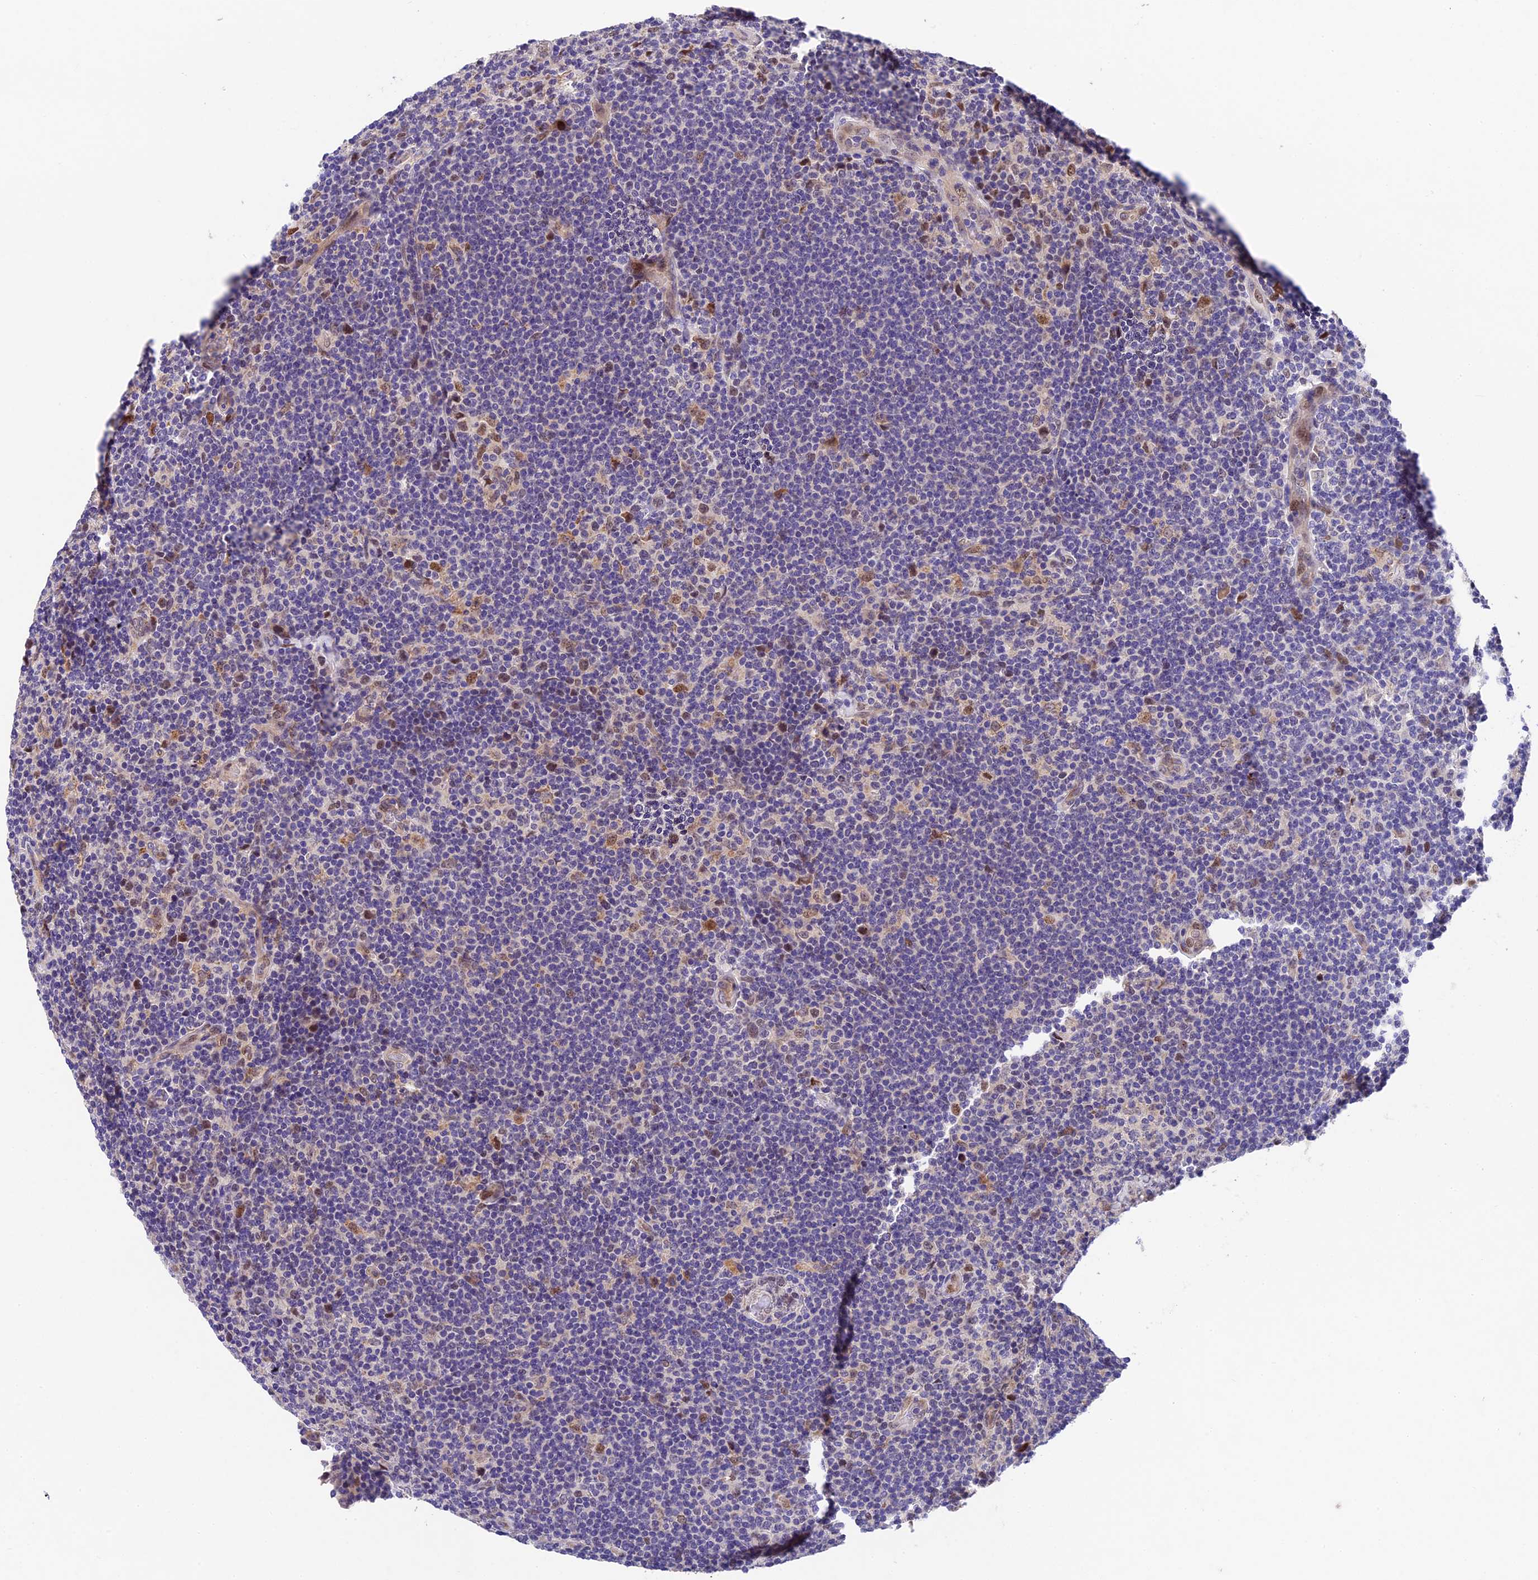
{"staining": {"intensity": "negative", "quantity": "none", "location": "none"}, "tissue": "lymphoma", "cell_type": "Tumor cells", "image_type": "cancer", "snomed": [{"axis": "morphology", "description": "Hodgkin's disease, NOS"}, {"axis": "topography", "description": "Lymph node"}], "caption": "Hodgkin's disease was stained to show a protein in brown. There is no significant expression in tumor cells. (Immunohistochemistry (ihc), brightfield microscopy, high magnification).", "gene": "CCSER1", "patient": {"sex": "female", "age": 57}}